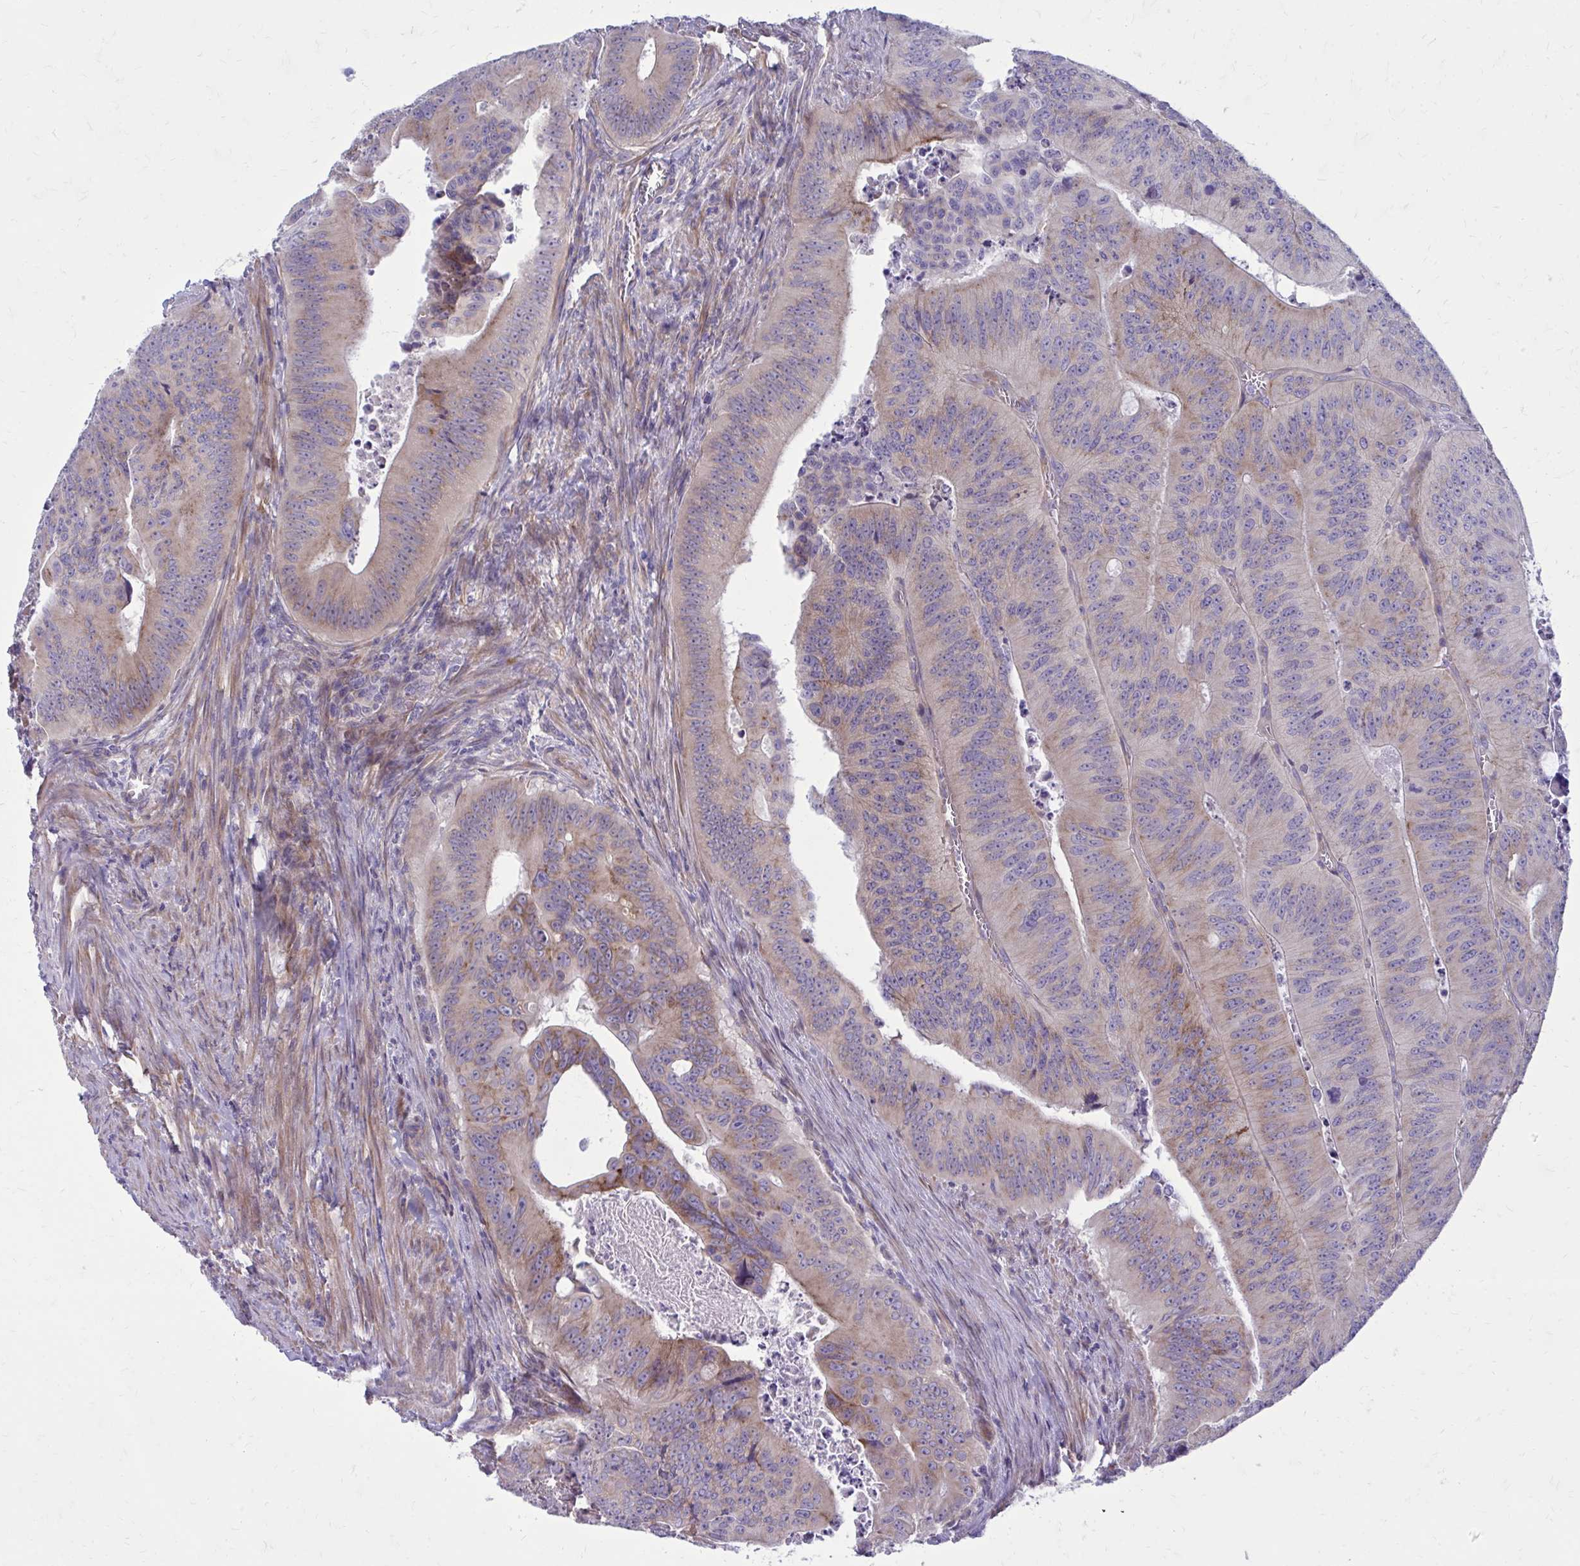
{"staining": {"intensity": "moderate", "quantity": "25%-75%", "location": "cytoplasmic/membranous"}, "tissue": "colorectal cancer", "cell_type": "Tumor cells", "image_type": "cancer", "snomed": [{"axis": "morphology", "description": "Adenocarcinoma, NOS"}, {"axis": "topography", "description": "Colon"}], "caption": "Immunohistochemistry (IHC) staining of colorectal cancer, which demonstrates medium levels of moderate cytoplasmic/membranous positivity in approximately 25%-75% of tumor cells indicating moderate cytoplasmic/membranous protein staining. The staining was performed using DAB (3,3'-diaminobenzidine) (brown) for protein detection and nuclei were counterstained in hematoxylin (blue).", "gene": "GIGYF2", "patient": {"sex": "male", "age": 62}}